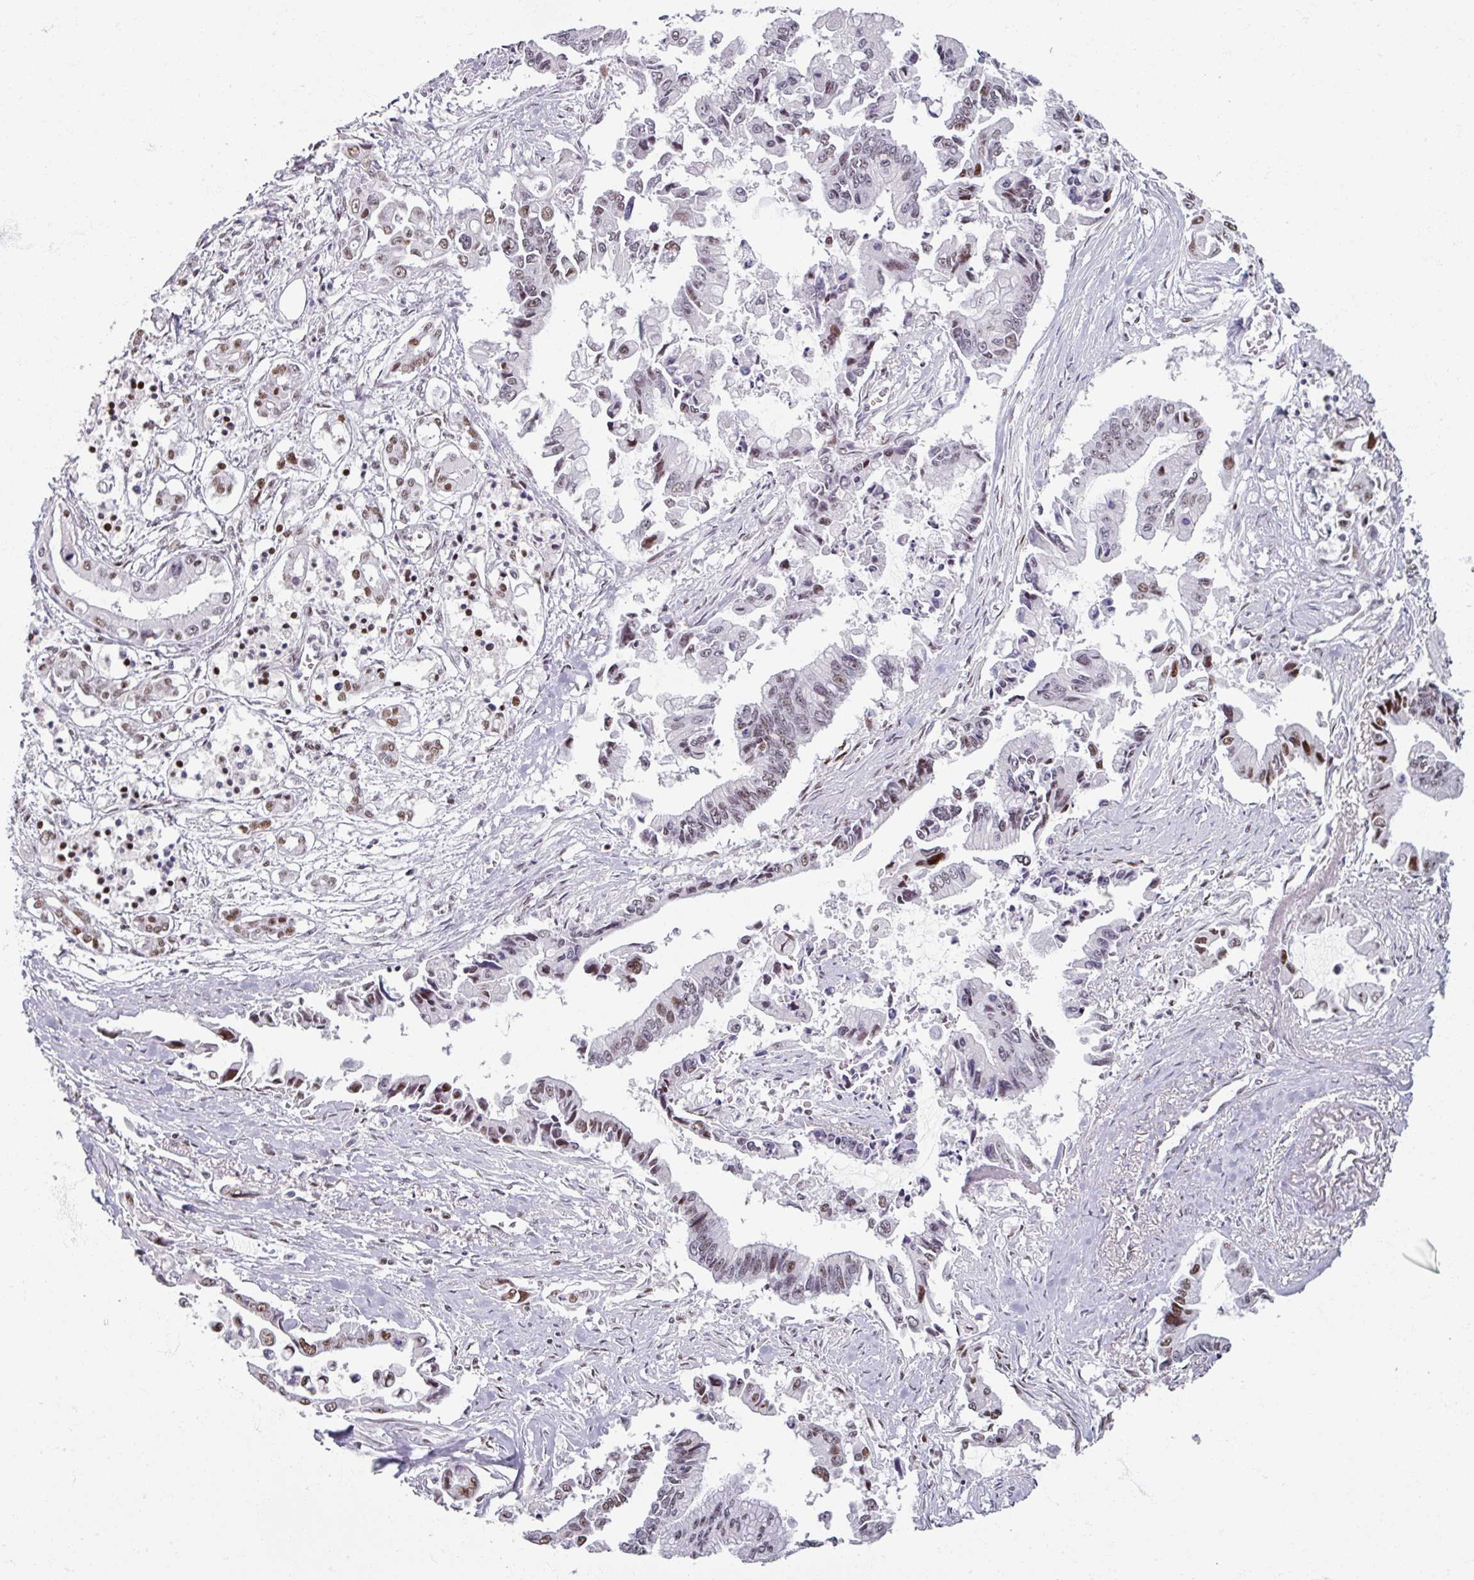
{"staining": {"intensity": "moderate", "quantity": "25%-75%", "location": "nuclear"}, "tissue": "pancreatic cancer", "cell_type": "Tumor cells", "image_type": "cancer", "snomed": [{"axis": "morphology", "description": "Adenocarcinoma, NOS"}, {"axis": "topography", "description": "Pancreas"}], "caption": "Pancreatic adenocarcinoma stained for a protein demonstrates moderate nuclear positivity in tumor cells.", "gene": "ADAR", "patient": {"sex": "male", "age": 84}}